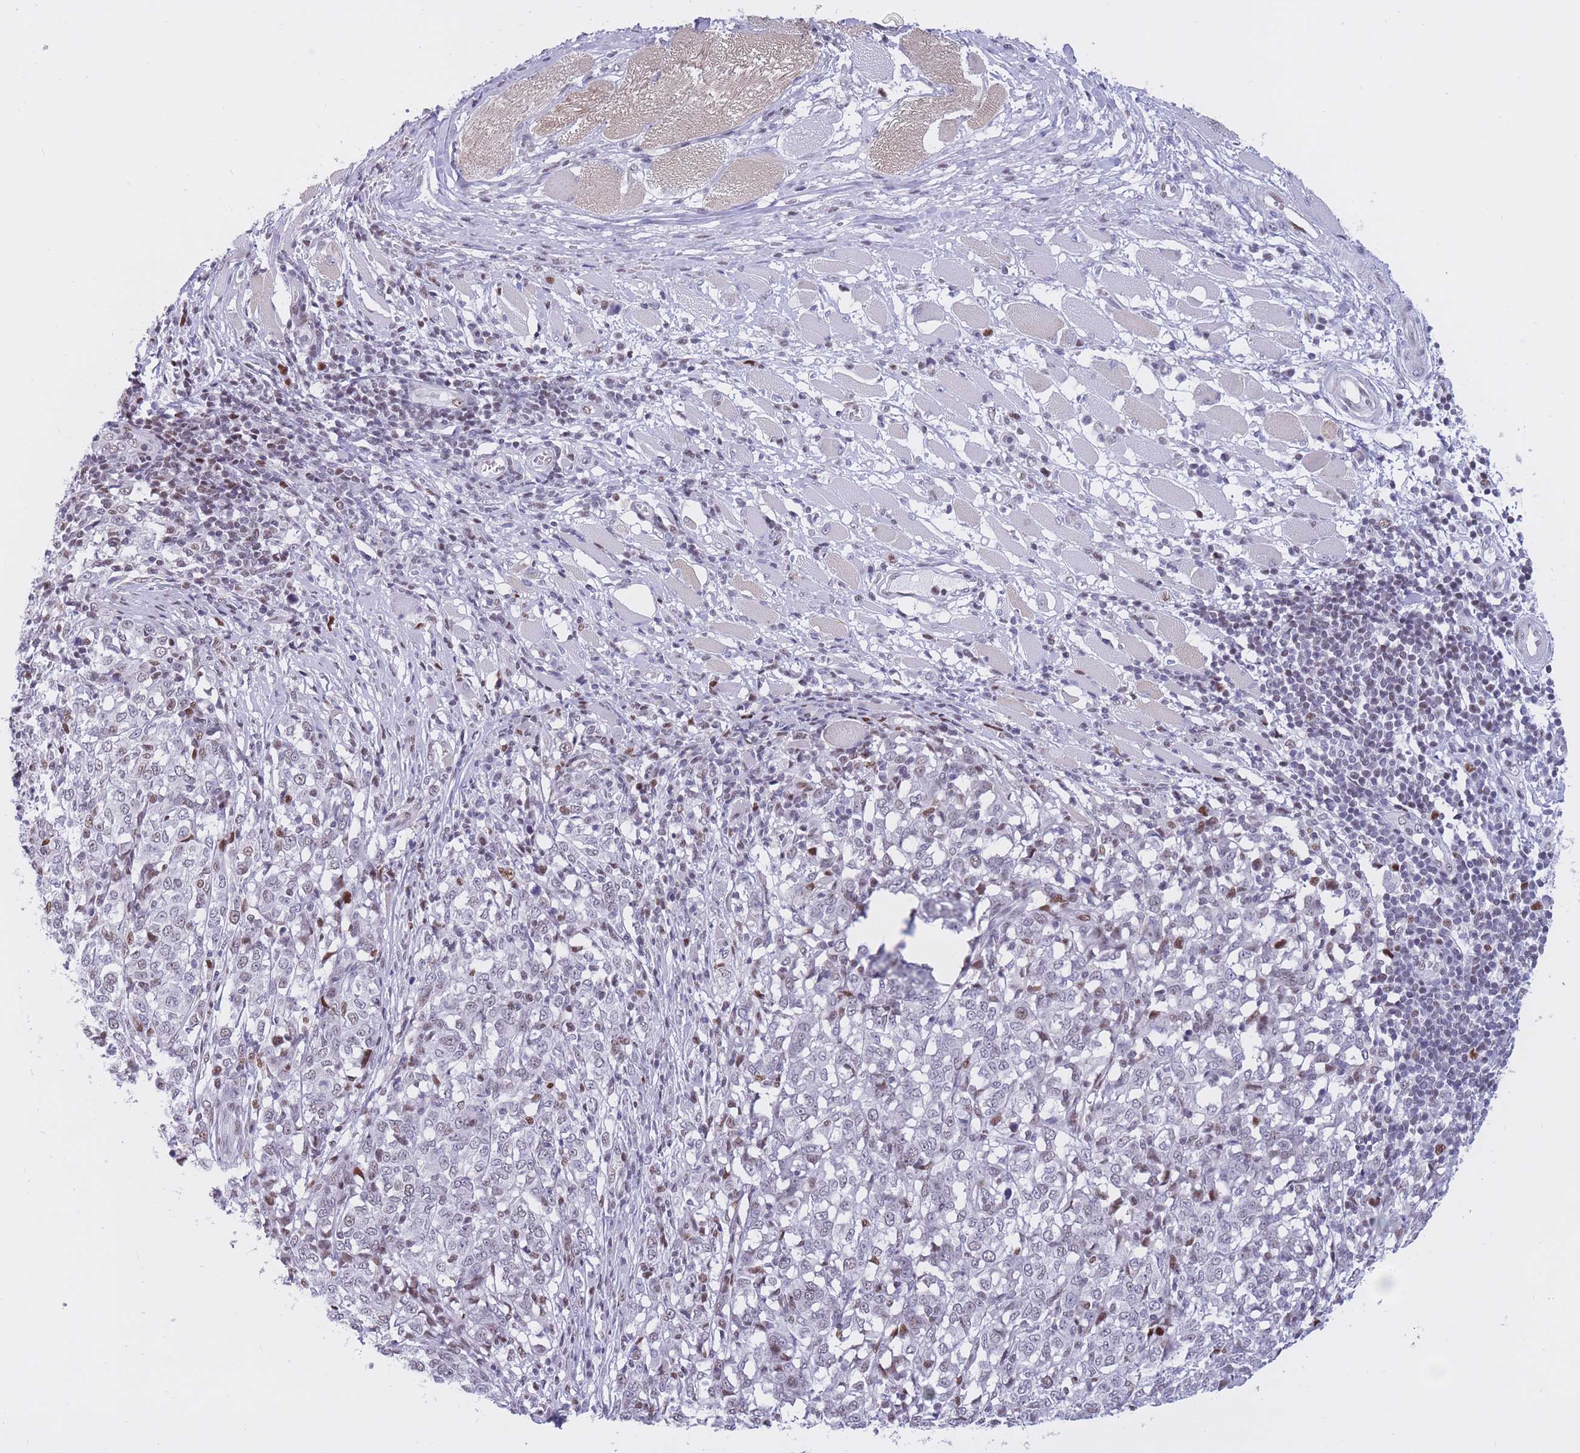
{"staining": {"intensity": "negative", "quantity": "none", "location": "none"}, "tissue": "melanoma", "cell_type": "Tumor cells", "image_type": "cancer", "snomed": [{"axis": "morphology", "description": "Malignant melanoma, NOS"}, {"axis": "topography", "description": "Skin"}], "caption": "This is an immunohistochemistry photomicrograph of melanoma. There is no positivity in tumor cells.", "gene": "NASP", "patient": {"sex": "female", "age": 72}}